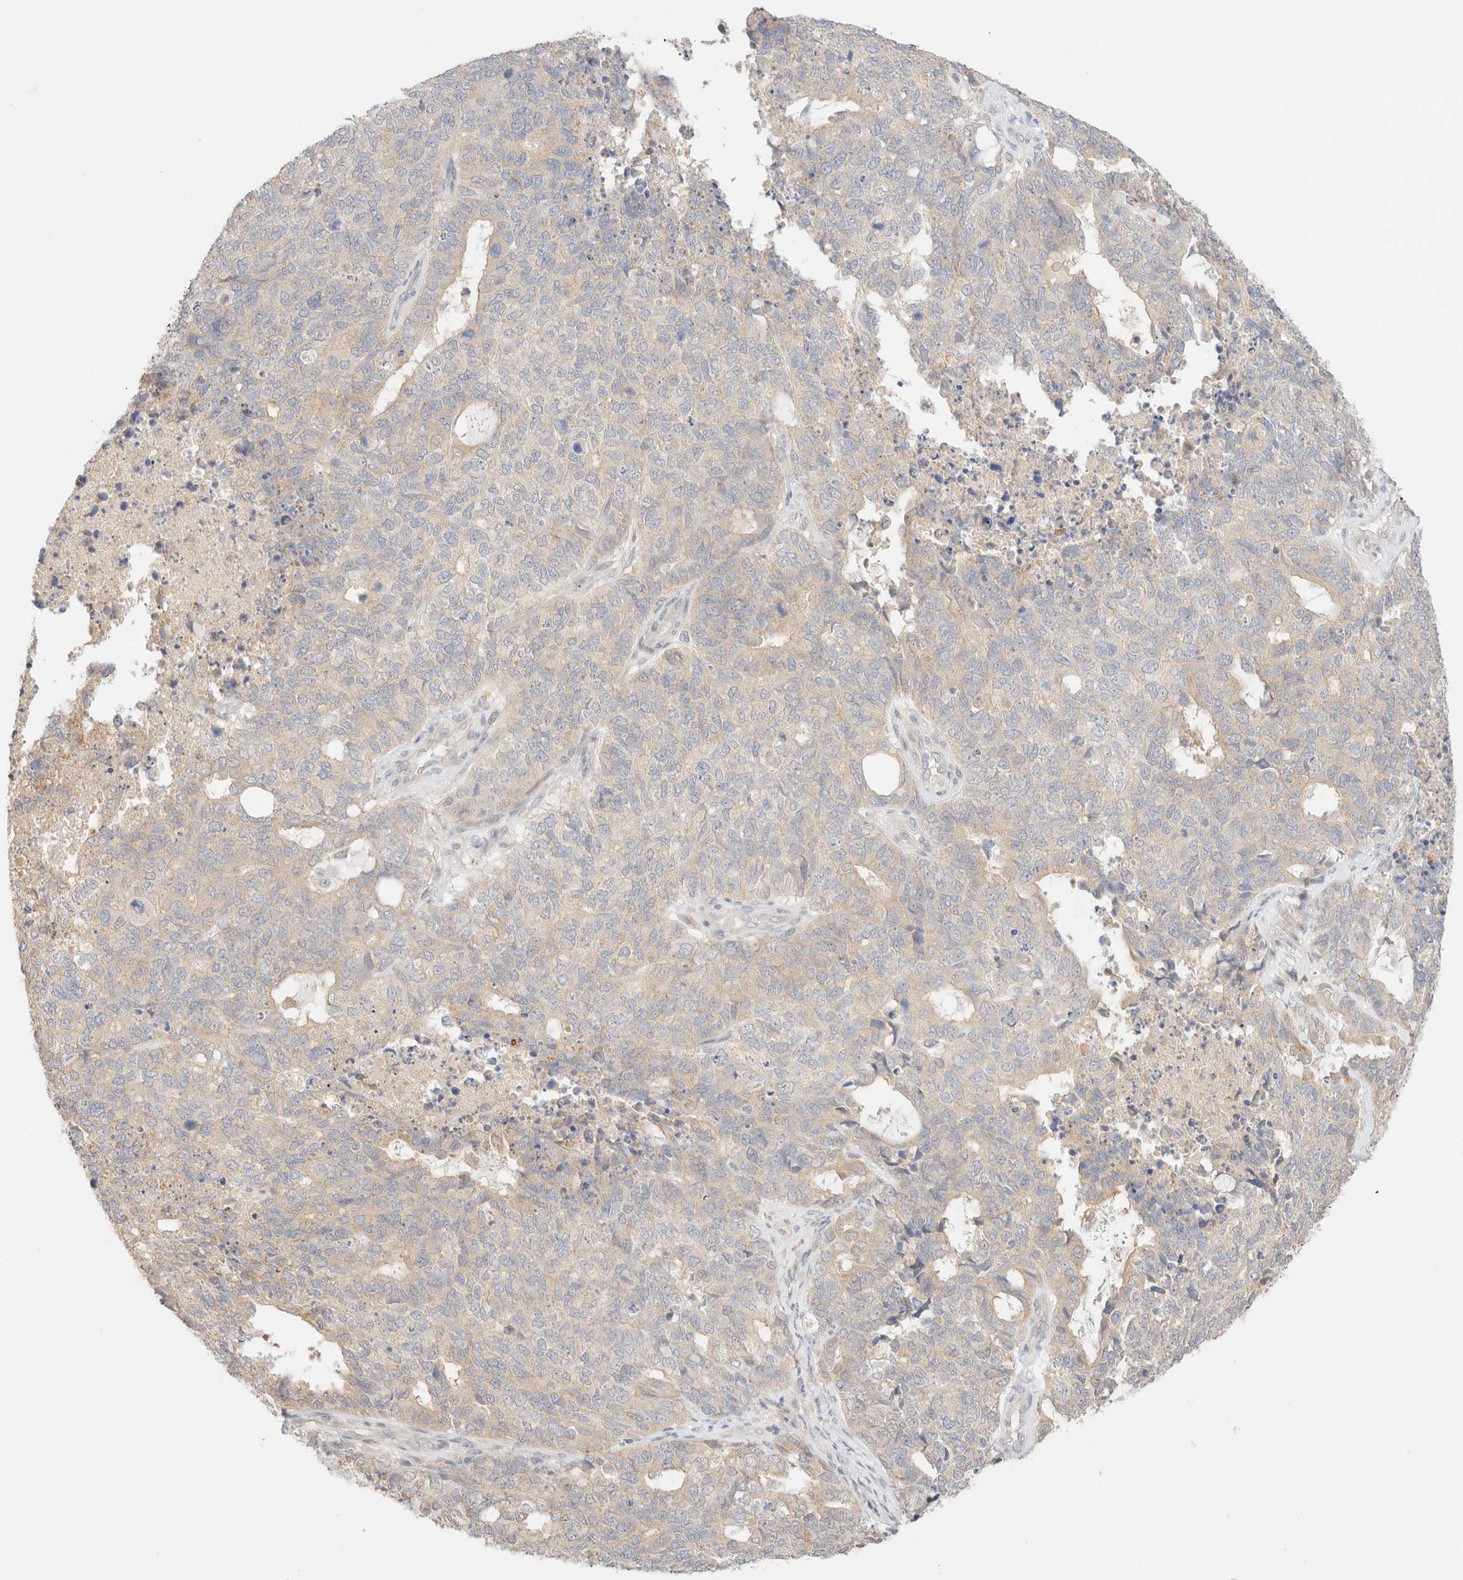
{"staining": {"intensity": "weak", "quantity": "<25%", "location": "cytoplasmic/membranous"}, "tissue": "cervical cancer", "cell_type": "Tumor cells", "image_type": "cancer", "snomed": [{"axis": "morphology", "description": "Squamous cell carcinoma, NOS"}, {"axis": "topography", "description": "Cervix"}], "caption": "Protein analysis of squamous cell carcinoma (cervical) demonstrates no significant staining in tumor cells.", "gene": "SGSM2", "patient": {"sex": "female", "age": 63}}